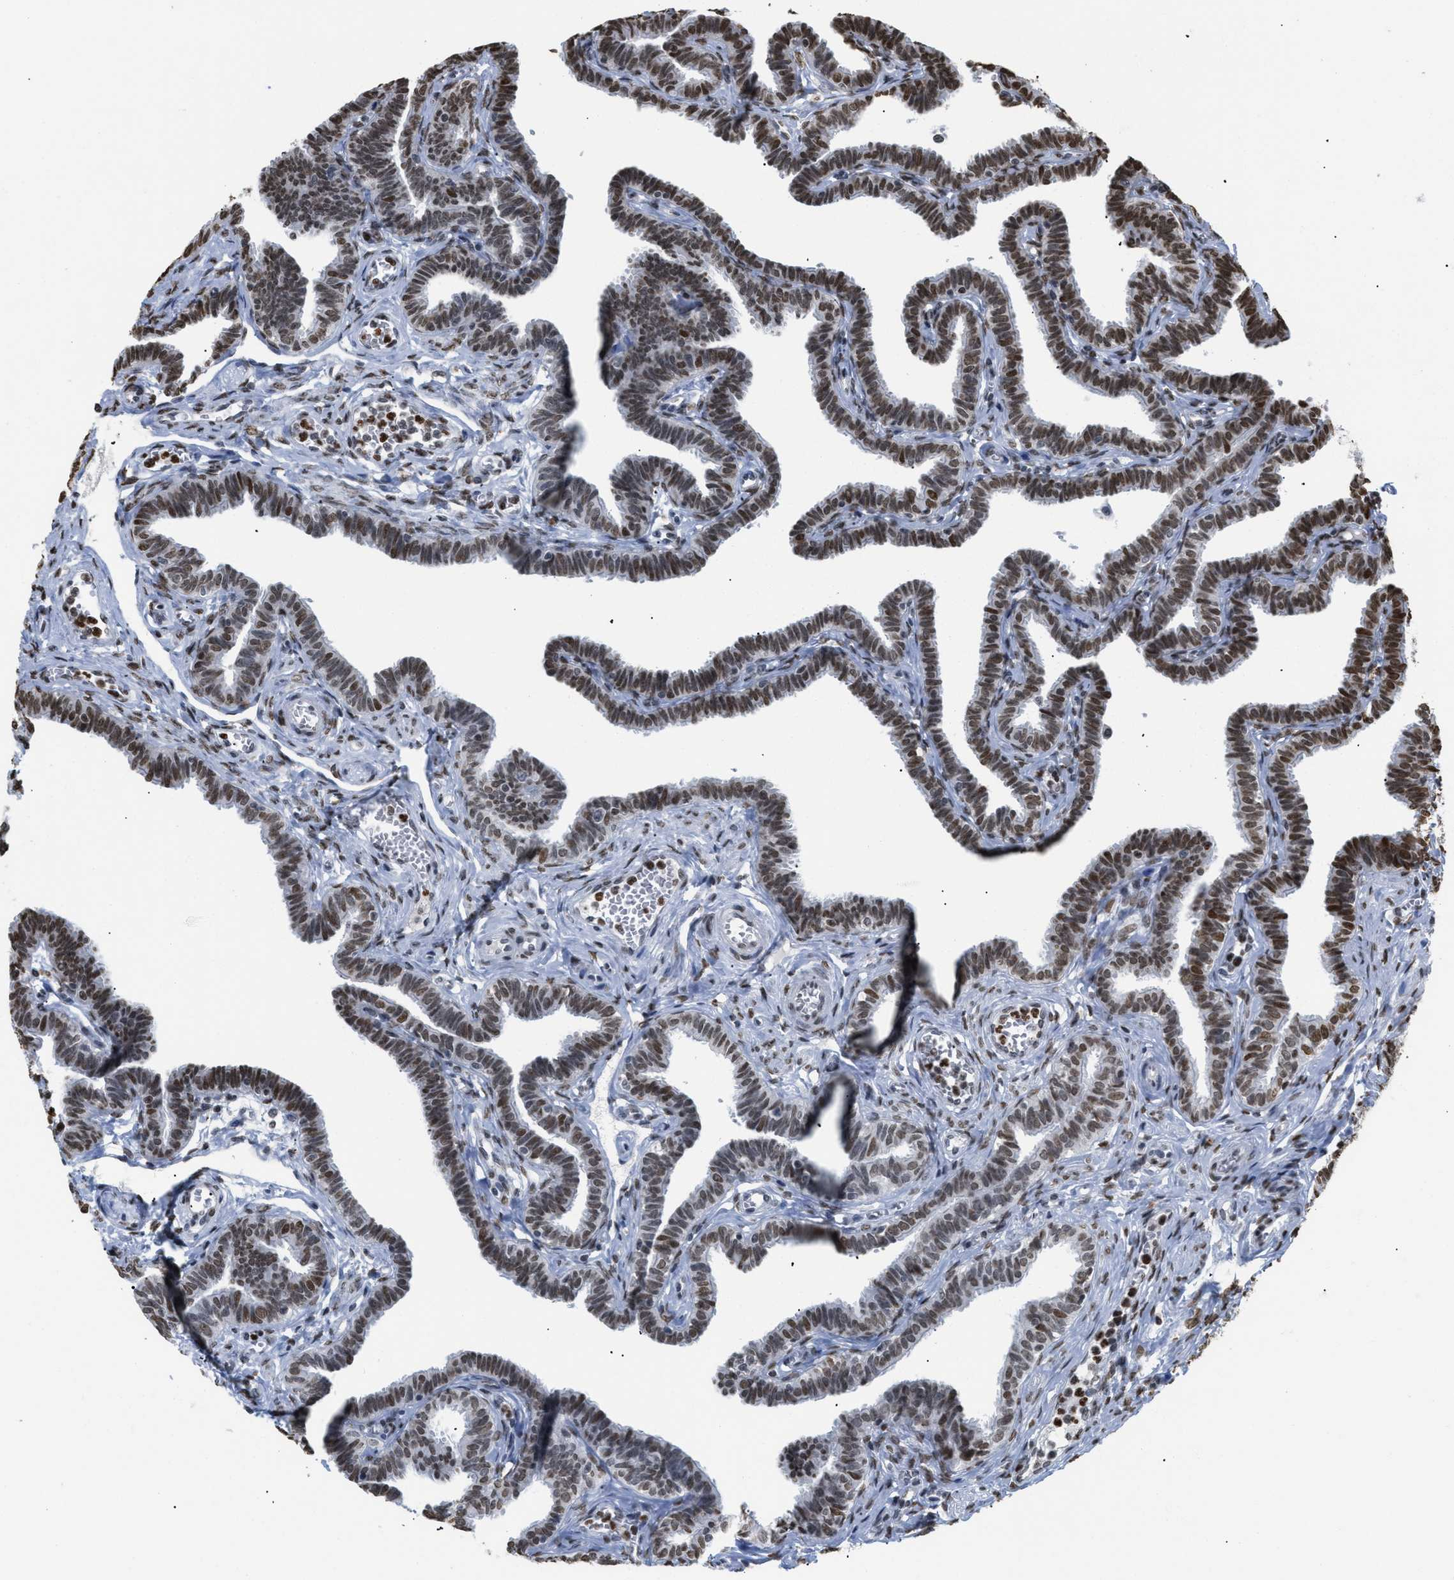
{"staining": {"intensity": "moderate", "quantity": ">75%", "location": "nuclear"}, "tissue": "fallopian tube", "cell_type": "Glandular cells", "image_type": "normal", "snomed": [{"axis": "morphology", "description": "Normal tissue, NOS"}, {"axis": "topography", "description": "Fallopian tube"}, {"axis": "topography", "description": "Ovary"}], "caption": "Immunohistochemical staining of normal human fallopian tube displays medium levels of moderate nuclear positivity in approximately >75% of glandular cells.", "gene": "HMGN2", "patient": {"sex": "female", "age": 23}}